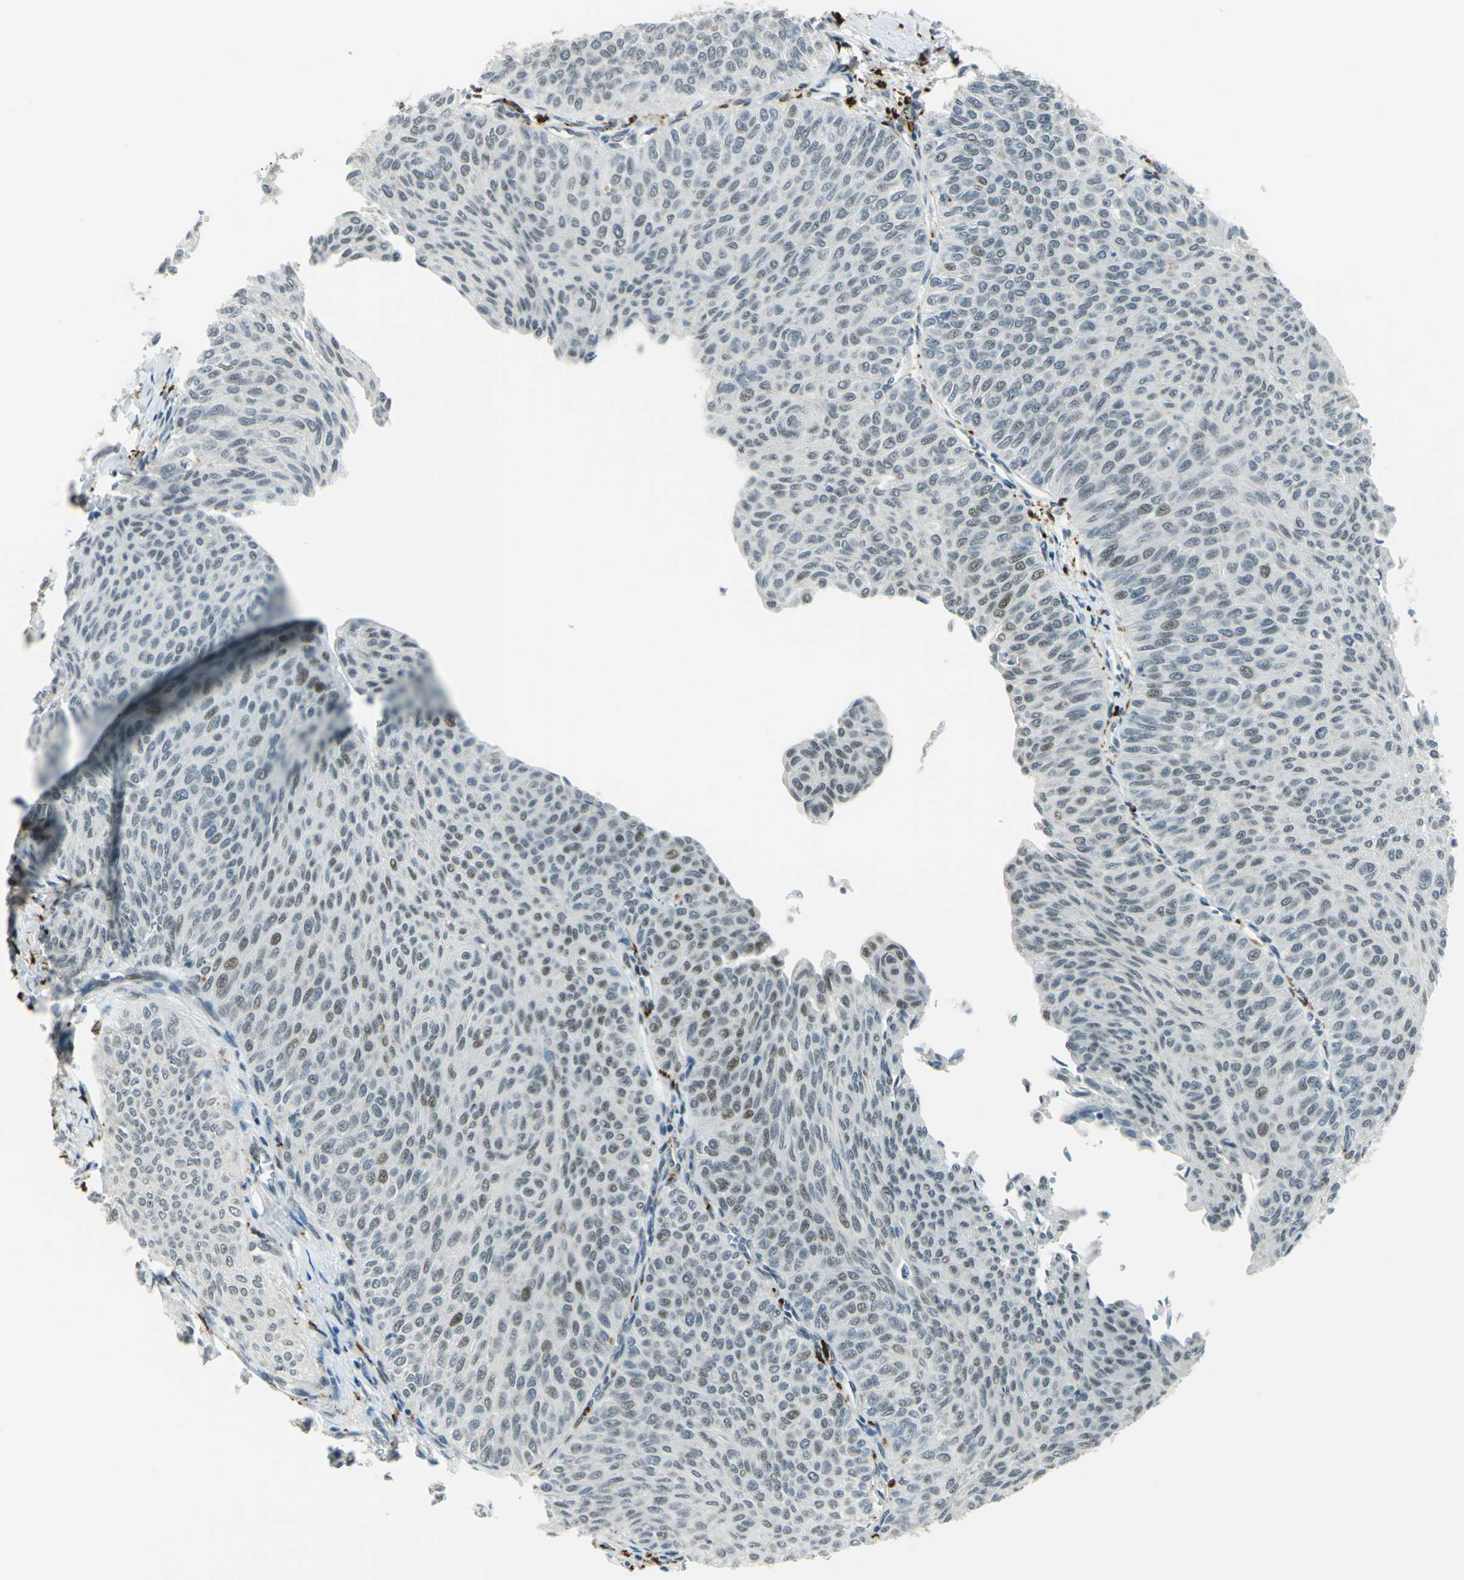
{"staining": {"intensity": "strong", "quantity": ">75%", "location": "nuclear"}, "tissue": "urothelial cancer", "cell_type": "Tumor cells", "image_type": "cancer", "snomed": [{"axis": "morphology", "description": "Urothelial carcinoma, Low grade"}, {"axis": "topography", "description": "Urinary bladder"}], "caption": "A high amount of strong nuclear expression is appreciated in about >75% of tumor cells in urothelial carcinoma (low-grade) tissue.", "gene": "MTMR10", "patient": {"sex": "male", "age": 78}}